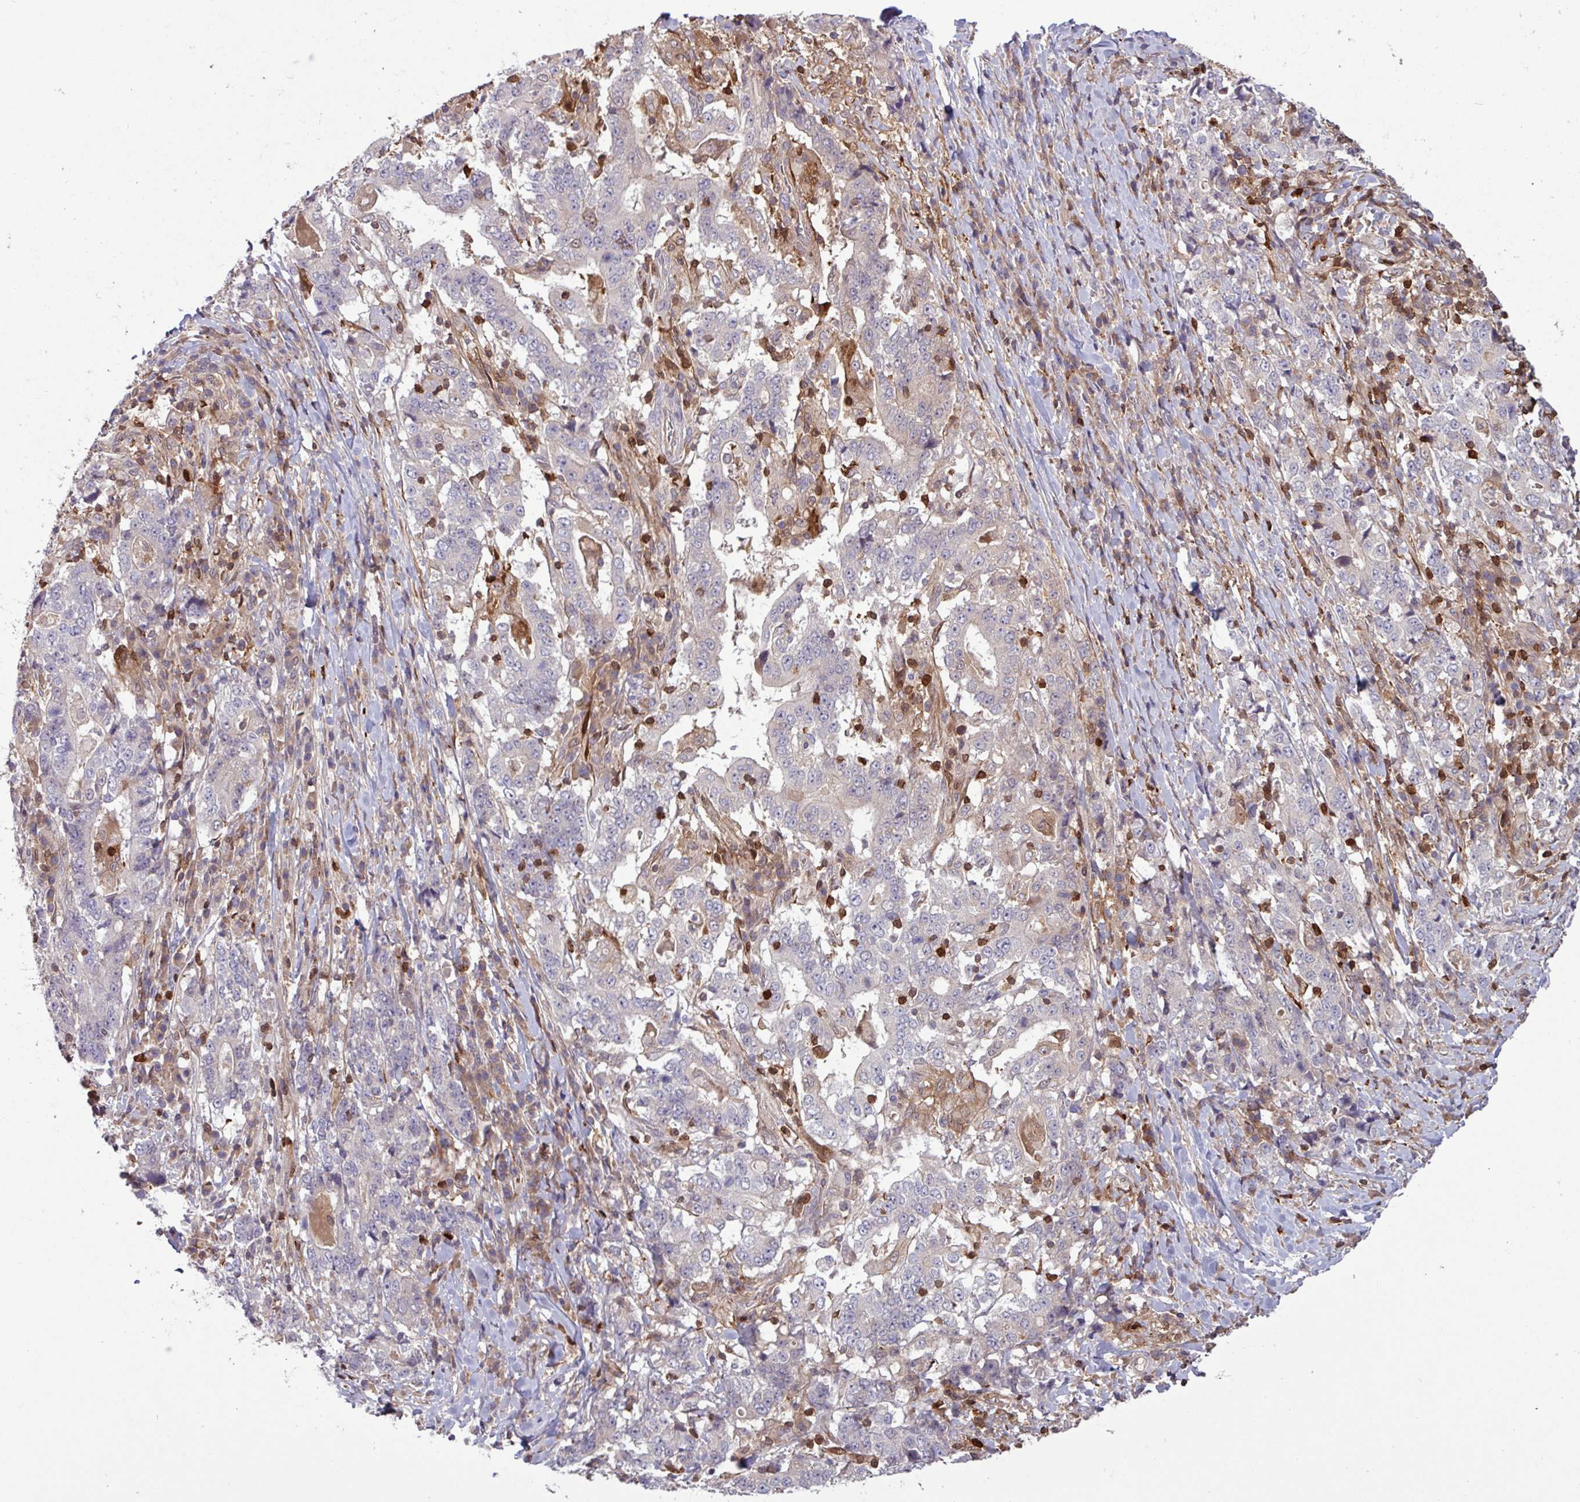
{"staining": {"intensity": "negative", "quantity": "none", "location": "none"}, "tissue": "stomach cancer", "cell_type": "Tumor cells", "image_type": "cancer", "snomed": [{"axis": "morphology", "description": "Normal tissue, NOS"}, {"axis": "morphology", "description": "Adenocarcinoma, NOS"}, {"axis": "topography", "description": "Stomach, upper"}, {"axis": "topography", "description": "Stomach"}], "caption": "High magnification brightfield microscopy of stomach adenocarcinoma stained with DAB (3,3'-diaminobenzidine) (brown) and counterstained with hematoxylin (blue): tumor cells show no significant positivity.", "gene": "SEC61G", "patient": {"sex": "male", "age": 59}}